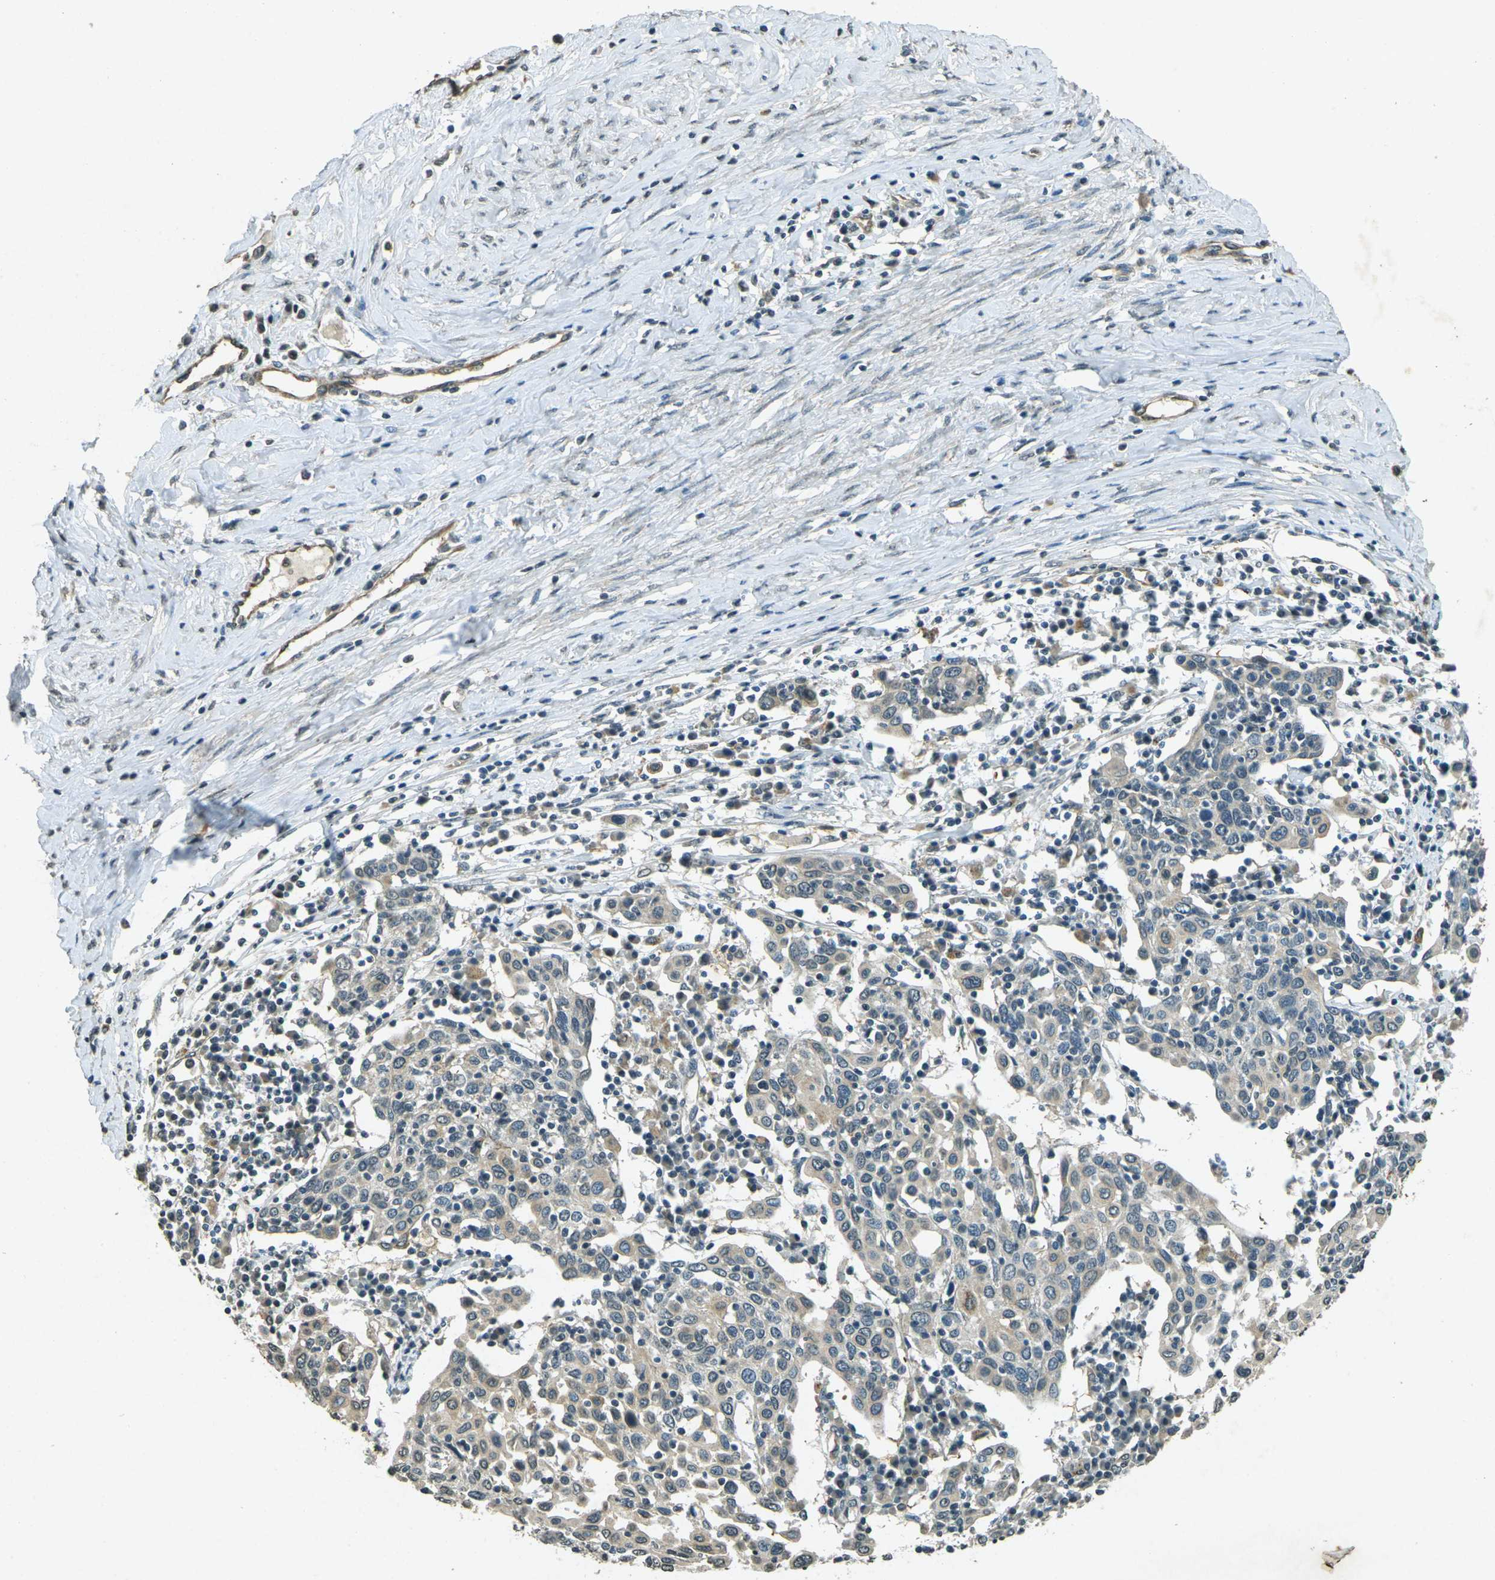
{"staining": {"intensity": "weak", "quantity": "<25%", "location": "cytoplasmic/membranous"}, "tissue": "cervical cancer", "cell_type": "Tumor cells", "image_type": "cancer", "snomed": [{"axis": "morphology", "description": "Squamous cell carcinoma, NOS"}, {"axis": "topography", "description": "Cervix"}], "caption": "Protein analysis of squamous cell carcinoma (cervical) displays no significant expression in tumor cells.", "gene": "PDE2A", "patient": {"sex": "female", "age": 40}}